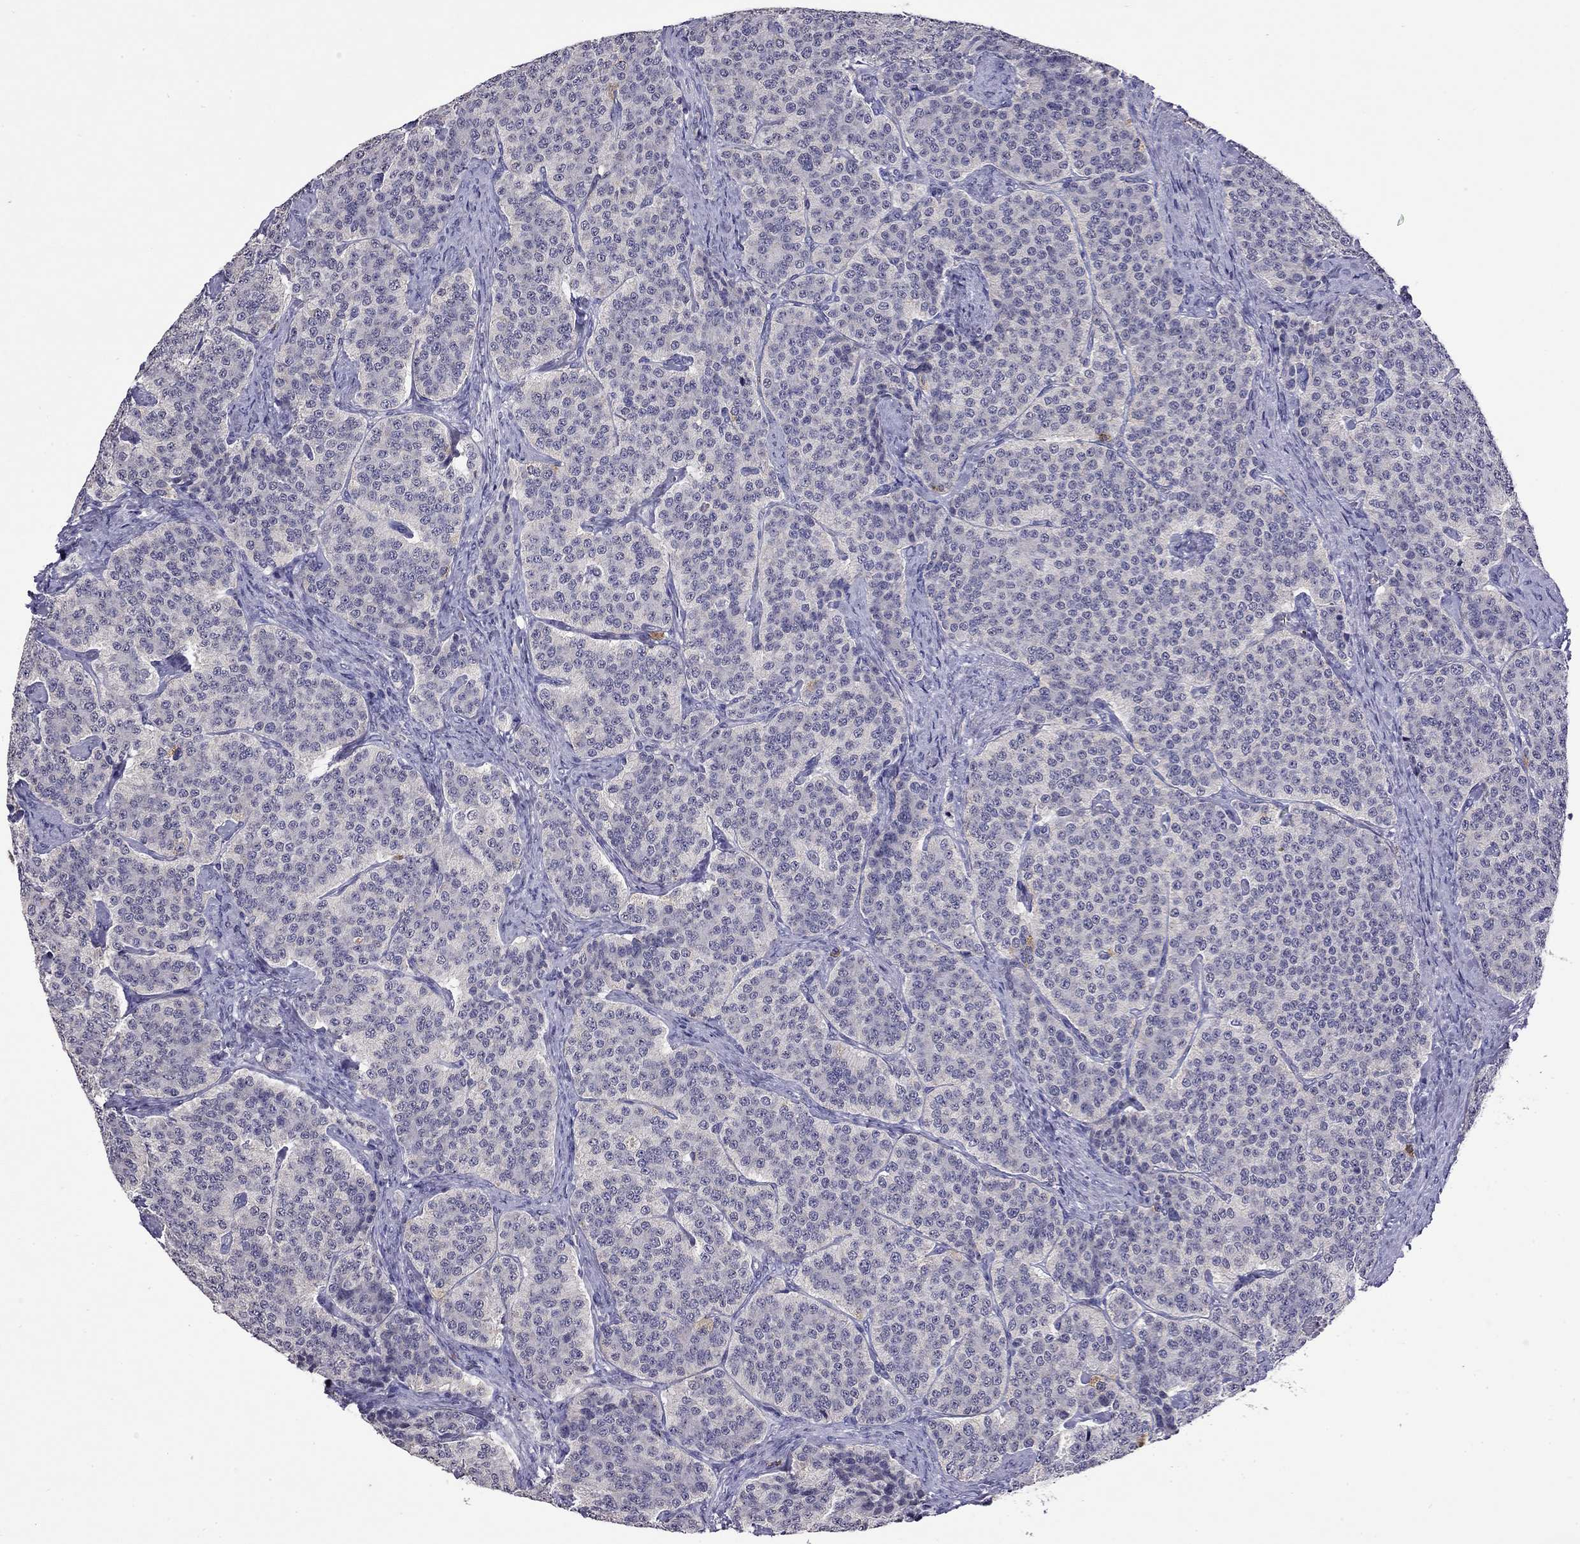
{"staining": {"intensity": "negative", "quantity": "none", "location": "none"}, "tissue": "carcinoid", "cell_type": "Tumor cells", "image_type": "cancer", "snomed": [{"axis": "morphology", "description": "Carcinoid, malignant, NOS"}, {"axis": "topography", "description": "Small intestine"}], "caption": "Immunohistochemistry (IHC) micrograph of carcinoid stained for a protein (brown), which exhibits no positivity in tumor cells.", "gene": "WNK3", "patient": {"sex": "female", "age": 58}}